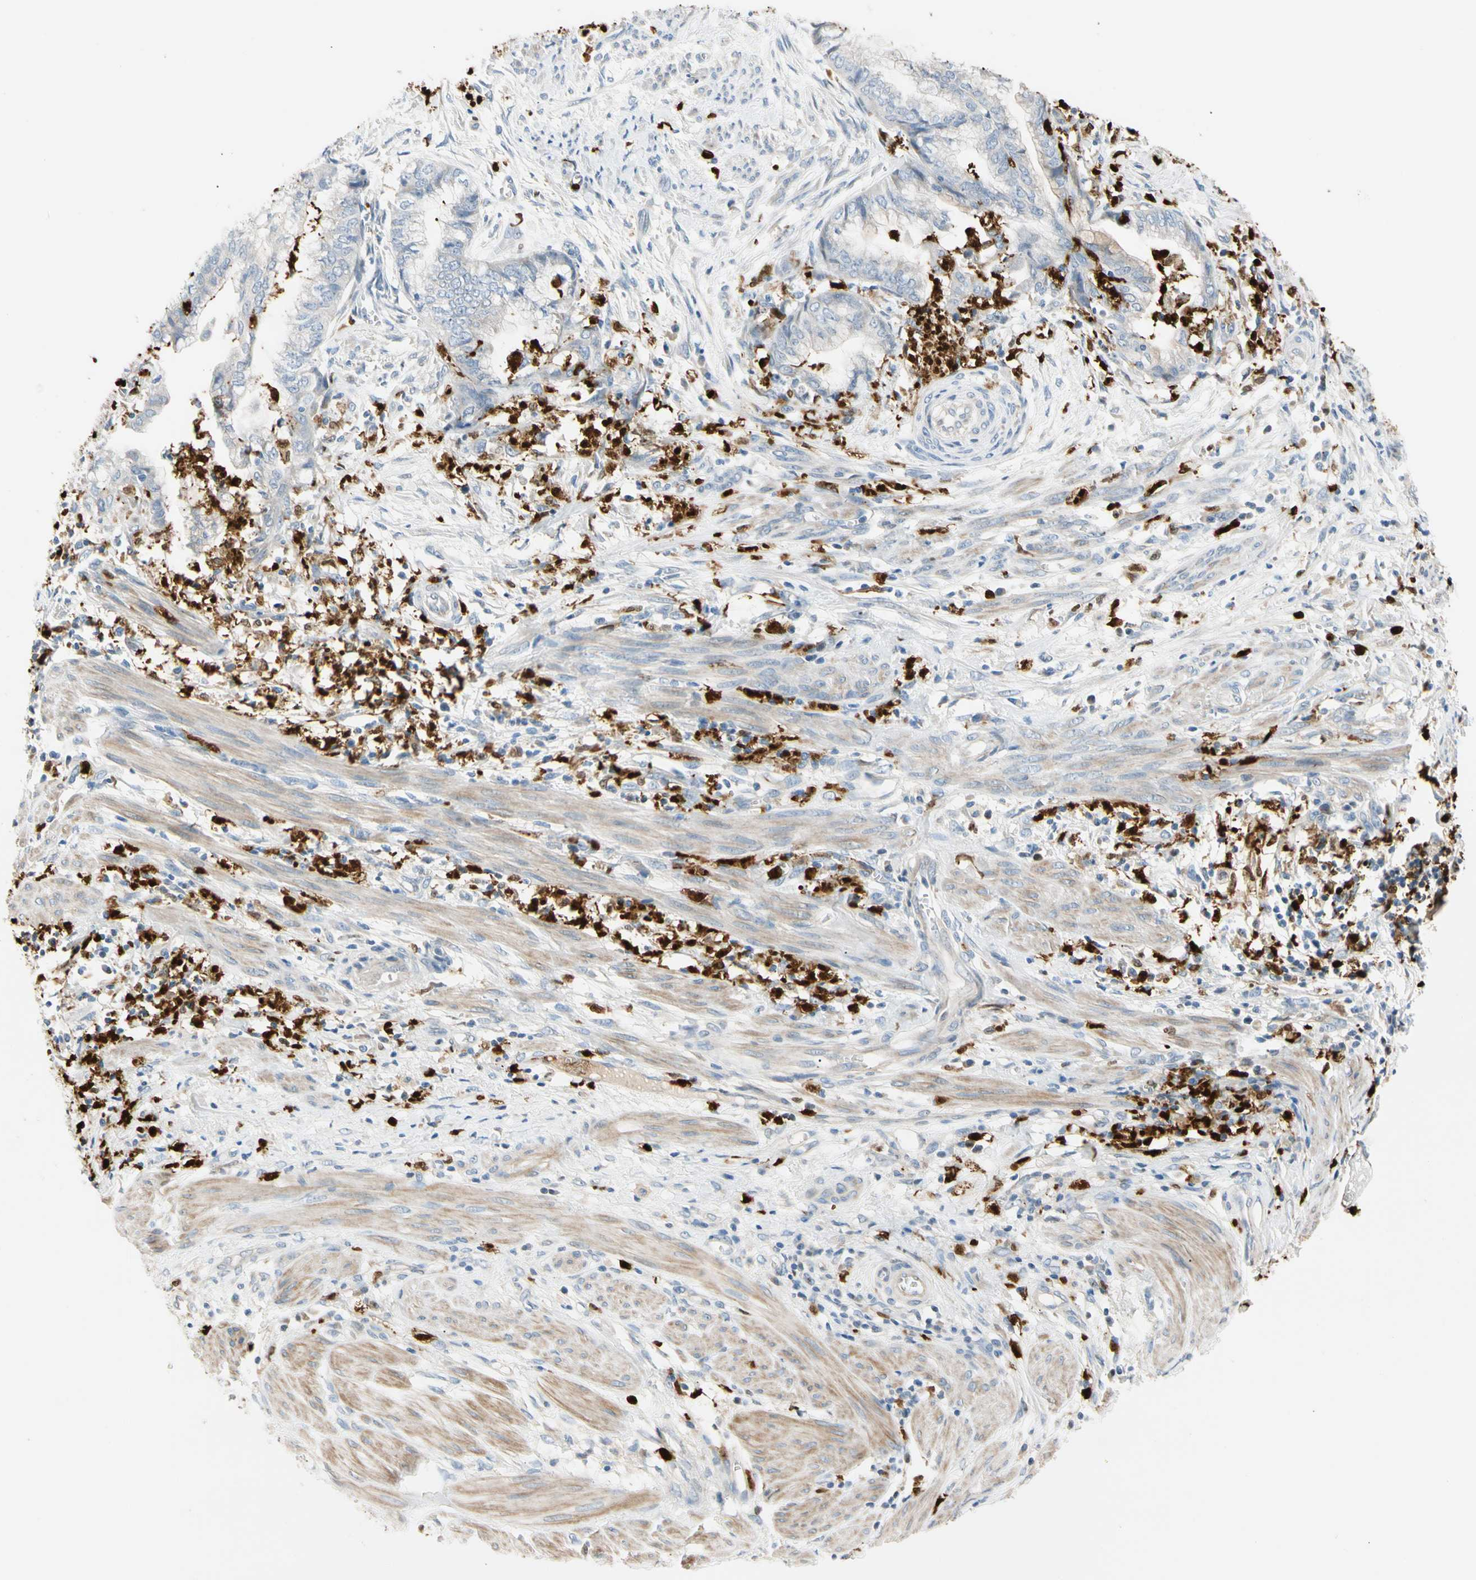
{"staining": {"intensity": "negative", "quantity": "none", "location": "none"}, "tissue": "endometrial cancer", "cell_type": "Tumor cells", "image_type": "cancer", "snomed": [{"axis": "morphology", "description": "Necrosis, NOS"}, {"axis": "morphology", "description": "Adenocarcinoma, NOS"}, {"axis": "topography", "description": "Endometrium"}], "caption": "Immunohistochemistry (IHC) of human endometrial cancer (adenocarcinoma) displays no staining in tumor cells.", "gene": "TRAF5", "patient": {"sex": "female", "age": 79}}